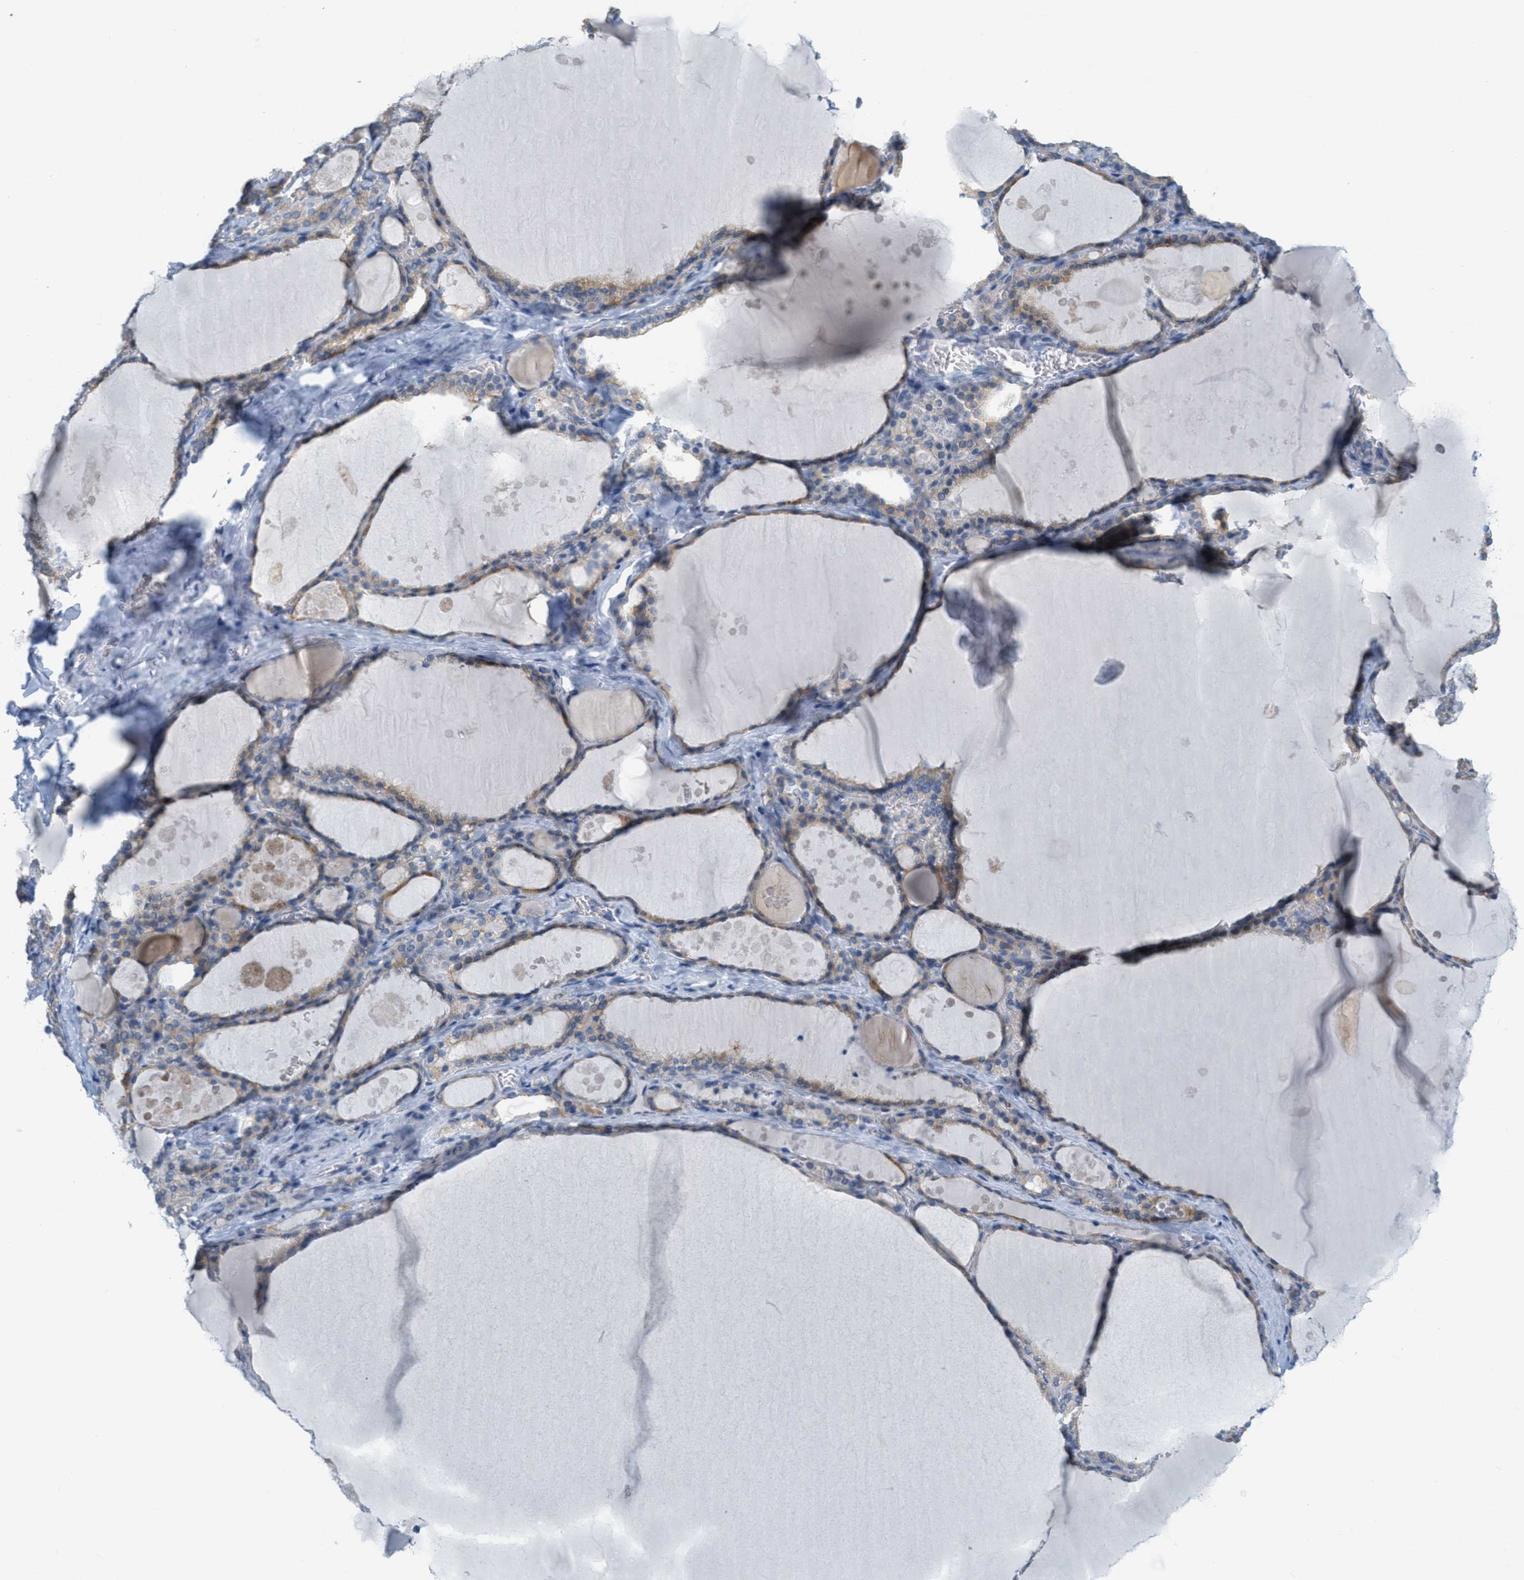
{"staining": {"intensity": "weak", "quantity": "25%-75%", "location": "cytoplasmic/membranous"}, "tissue": "thyroid gland", "cell_type": "Glandular cells", "image_type": "normal", "snomed": [{"axis": "morphology", "description": "Normal tissue, NOS"}, {"axis": "topography", "description": "Thyroid gland"}], "caption": "Immunohistochemical staining of benign thyroid gland reveals low levels of weak cytoplasmic/membranous staining in about 25%-75% of glandular cells.", "gene": "TEX264", "patient": {"sex": "male", "age": 56}}